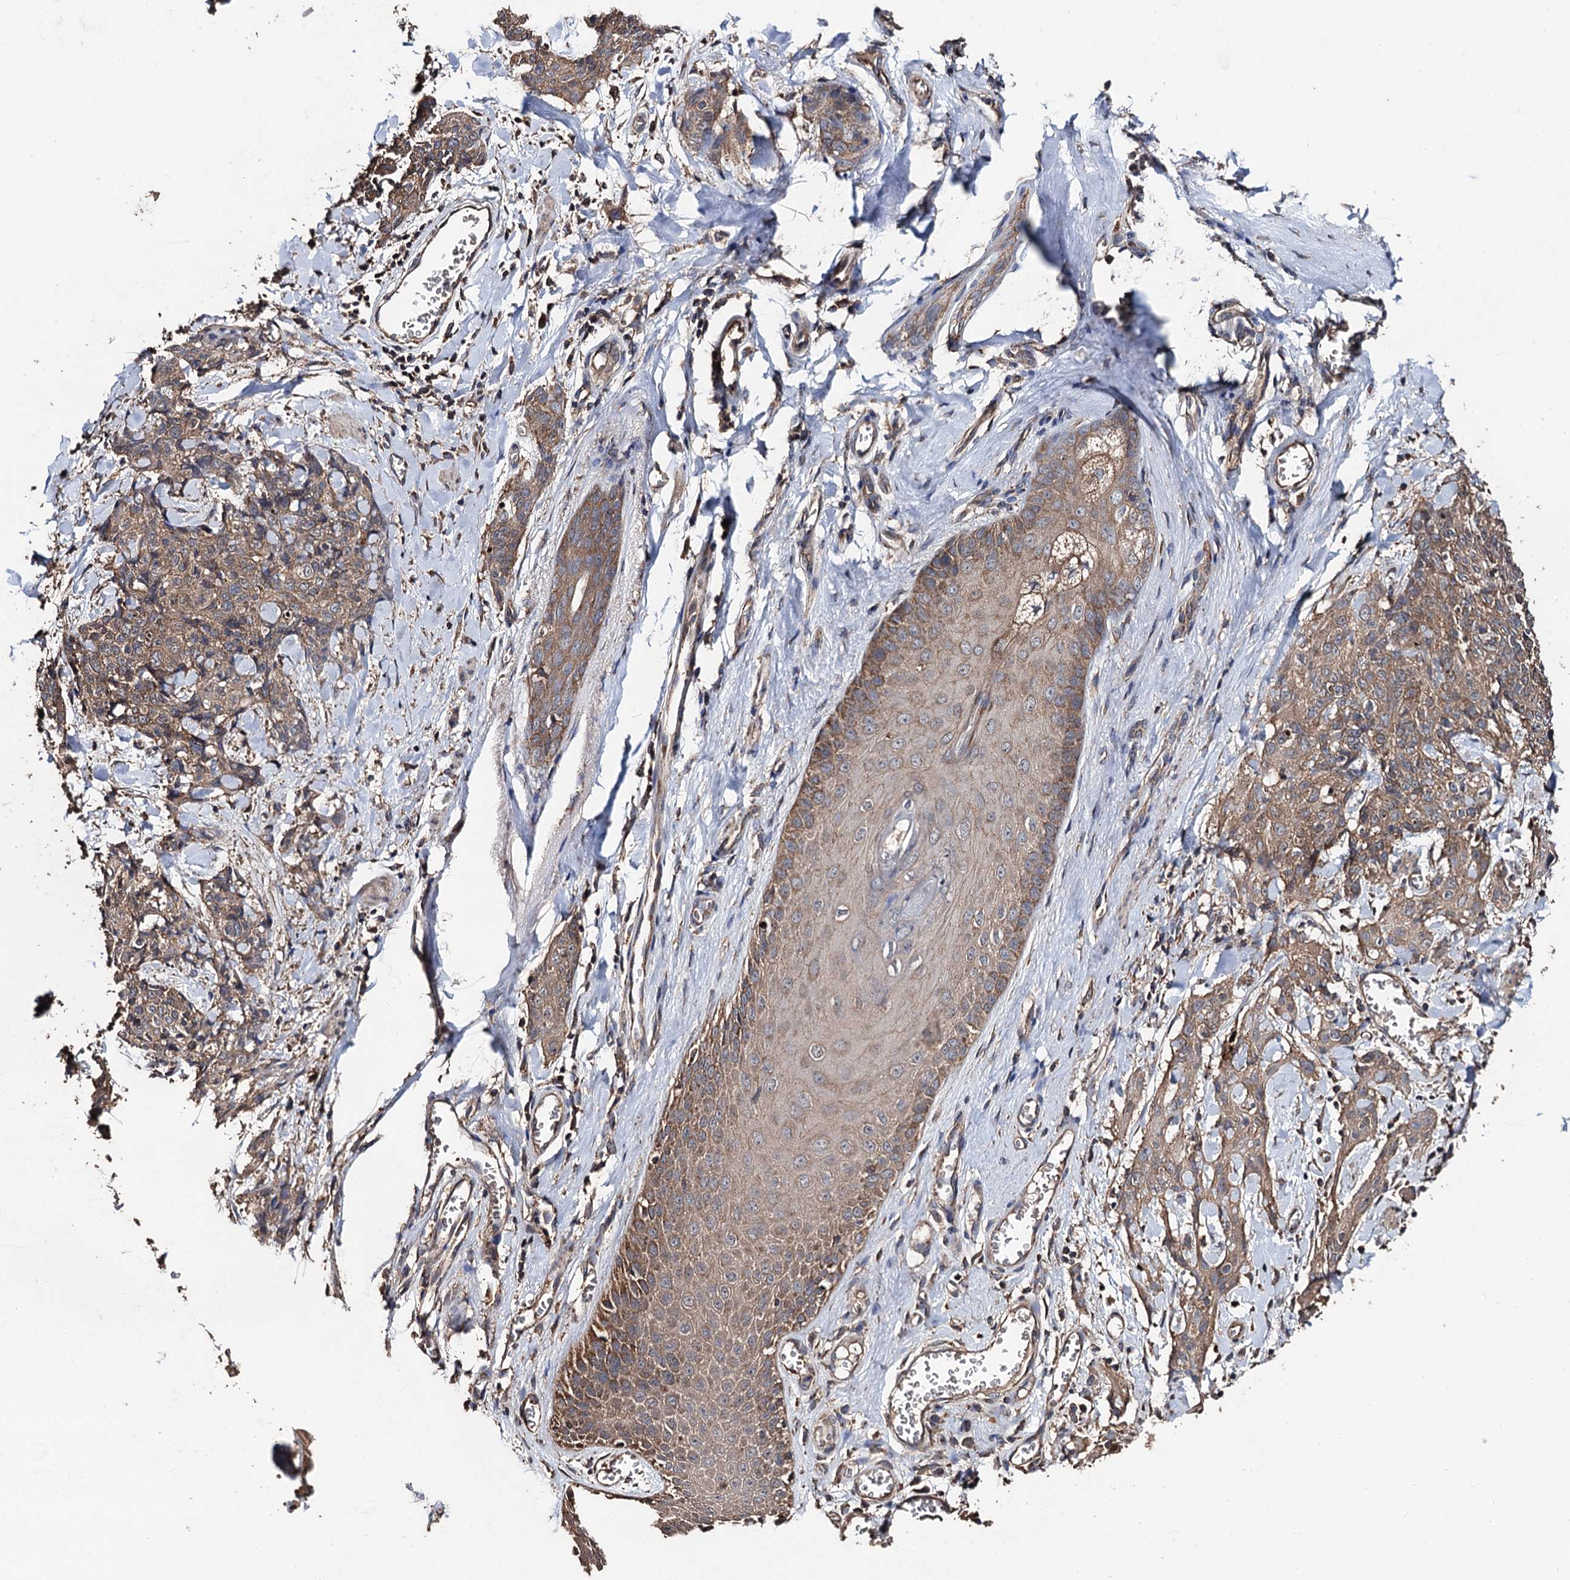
{"staining": {"intensity": "moderate", "quantity": ">75%", "location": "cytoplasmic/membranous"}, "tissue": "skin cancer", "cell_type": "Tumor cells", "image_type": "cancer", "snomed": [{"axis": "morphology", "description": "Squamous cell carcinoma, NOS"}, {"axis": "topography", "description": "Skin"}, {"axis": "topography", "description": "Vulva"}], "caption": "Skin cancer was stained to show a protein in brown. There is medium levels of moderate cytoplasmic/membranous staining in approximately >75% of tumor cells.", "gene": "PPTC7", "patient": {"sex": "female", "age": 85}}